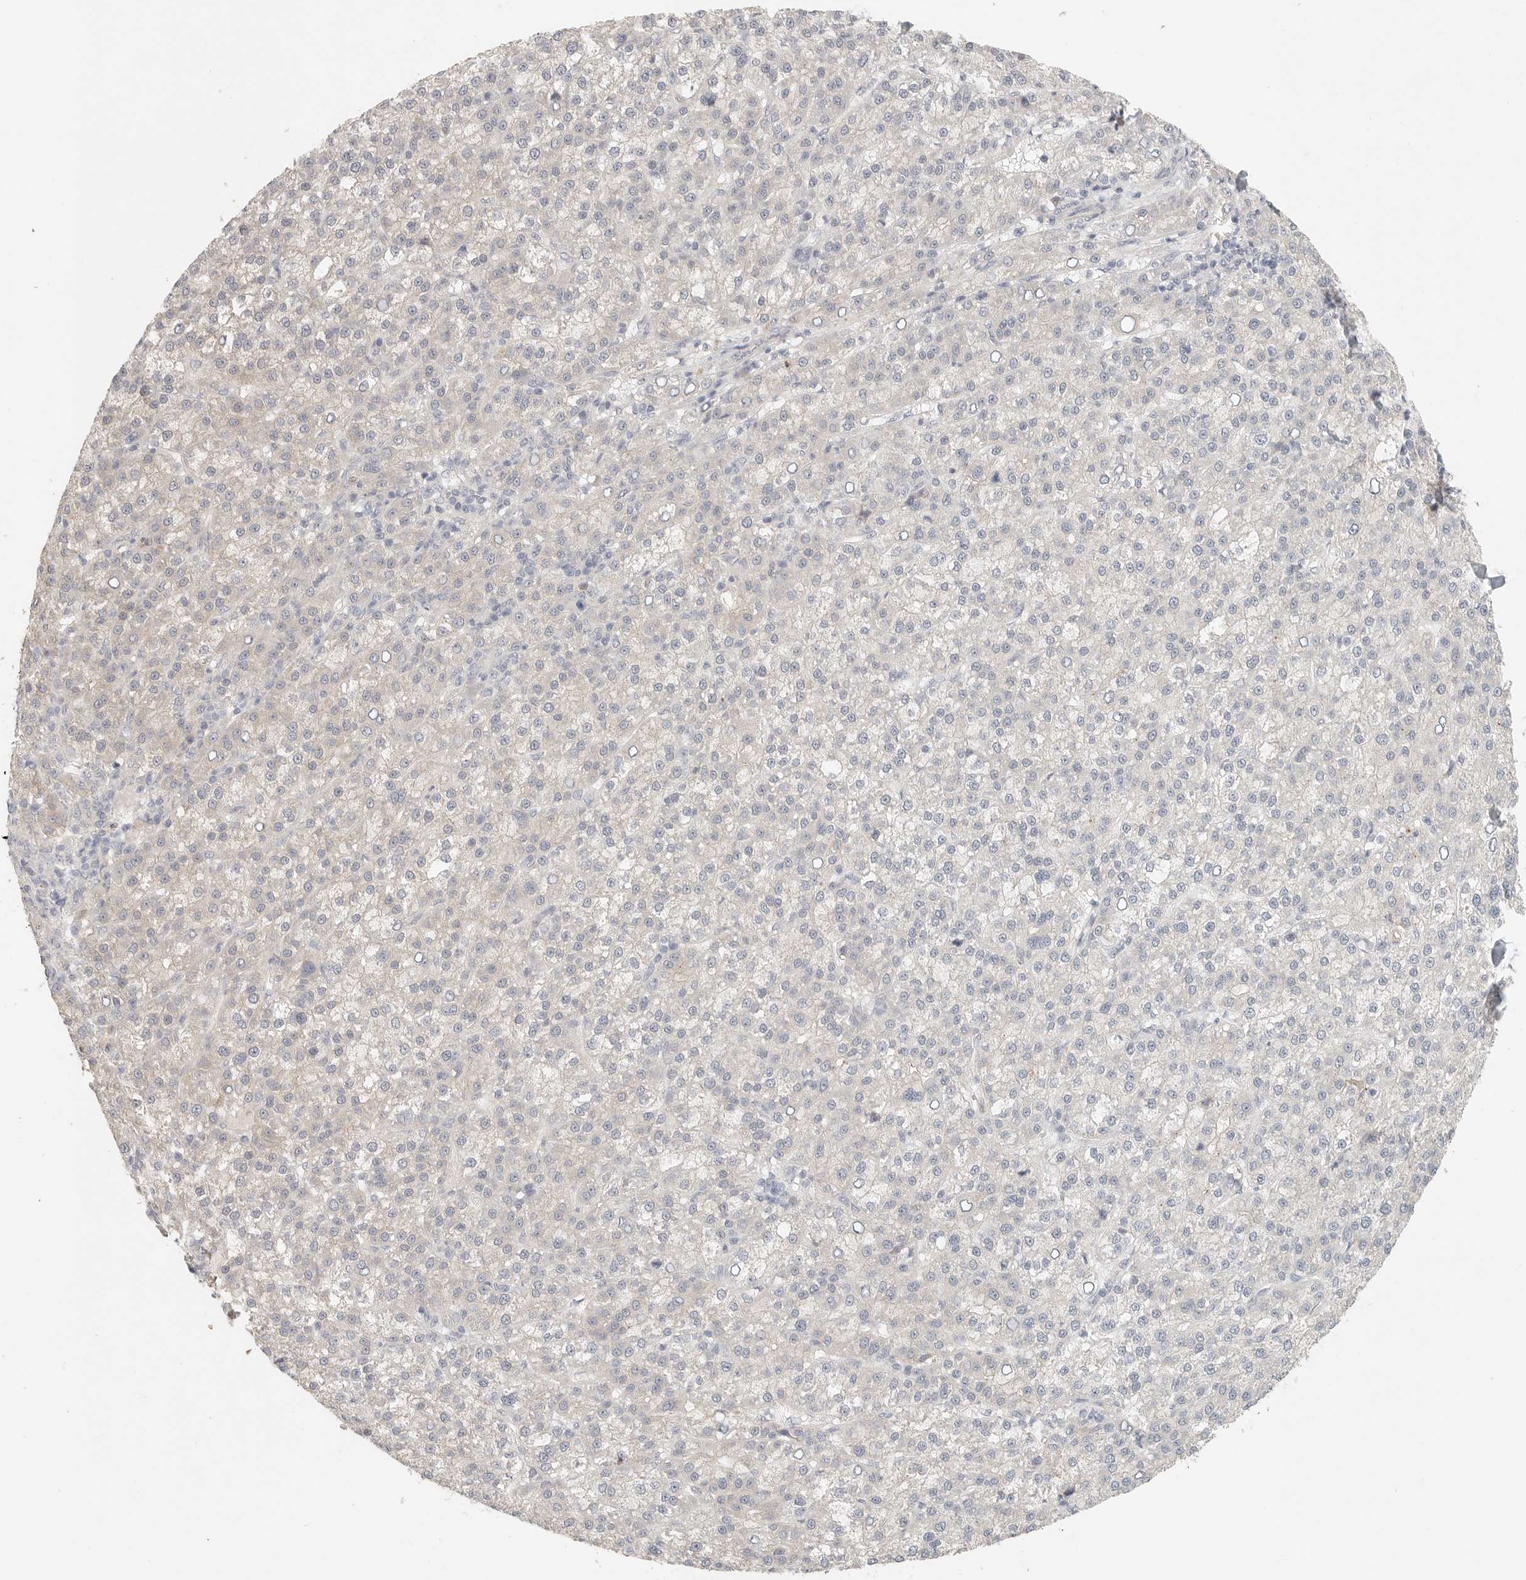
{"staining": {"intensity": "negative", "quantity": "none", "location": "none"}, "tissue": "liver cancer", "cell_type": "Tumor cells", "image_type": "cancer", "snomed": [{"axis": "morphology", "description": "Carcinoma, Hepatocellular, NOS"}, {"axis": "topography", "description": "Liver"}], "caption": "IHC photomicrograph of human liver cancer (hepatocellular carcinoma) stained for a protein (brown), which demonstrates no staining in tumor cells.", "gene": "HDAC6", "patient": {"sex": "female", "age": 58}}